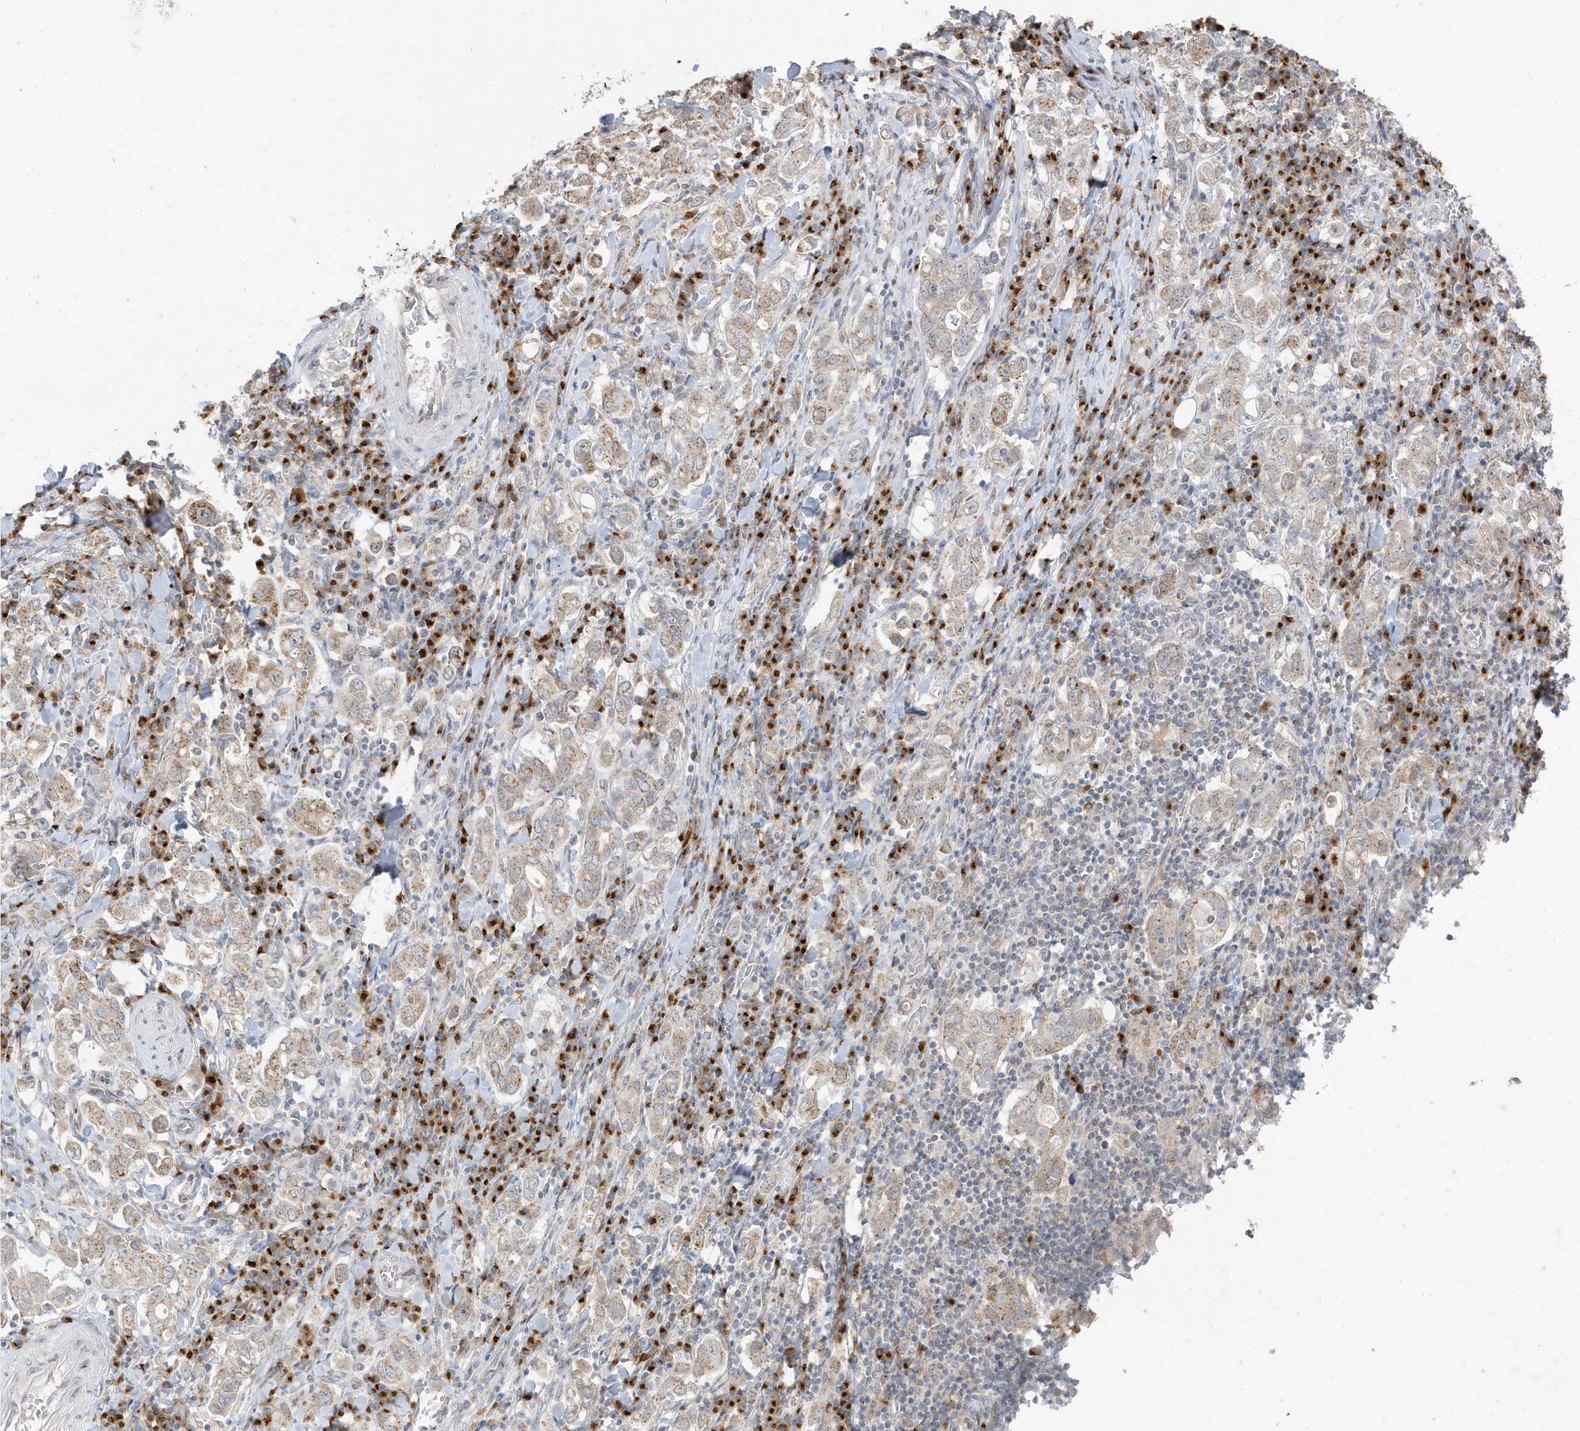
{"staining": {"intensity": "moderate", "quantity": "25%-75%", "location": "cytoplasmic/membranous"}, "tissue": "stomach cancer", "cell_type": "Tumor cells", "image_type": "cancer", "snomed": [{"axis": "morphology", "description": "Adenocarcinoma, NOS"}, {"axis": "topography", "description": "Stomach, upper"}], "caption": "Human stomach adenocarcinoma stained with a protein marker displays moderate staining in tumor cells.", "gene": "RER1", "patient": {"sex": "male", "age": 62}}